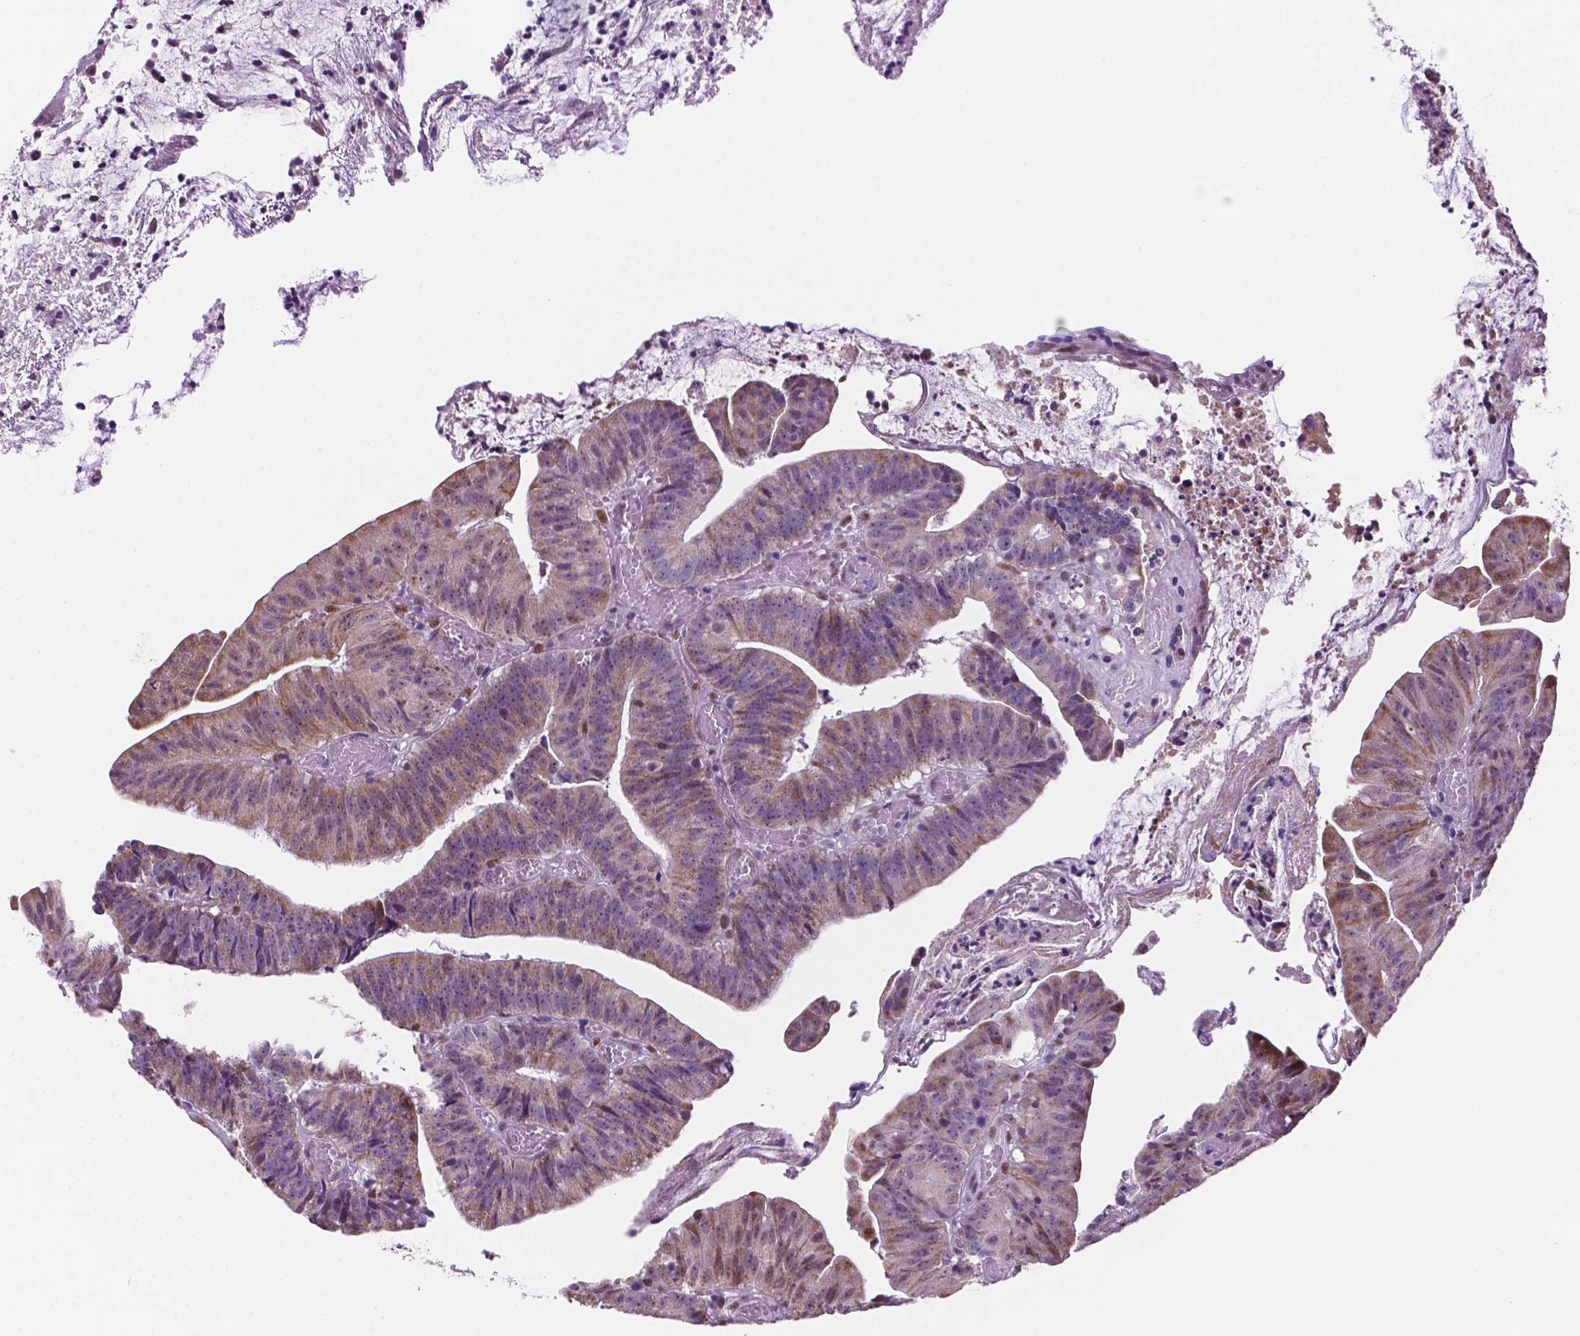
{"staining": {"intensity": "moderate", "quantity": "<25%", "location": "cytoplasmic/membranous,nuclear"}, "tissue": "colorectal cancer", "cell_type": "Tumor cells", "image_type": "cancer", "snomed": [{"axis": "morphology", "description": "Adenocarcinoma, NOS"}, {"axis": "topography", "description": "Colon"}], "caption": "Immunohistochemistry staining of colorectal cancer (adenocarcinoma), which demonstrates low levels of moderate cytoplasmic/membranous and nuclear positivity in about <25% of tumor cells indicating moderate cytoplasmic/membranous and nuclear protein expression. The staining was performed using DAB (brown) for protein detection and nuclei were counterstained in hematoxylin (blue).", "gene": "C18orf21", "patient": {"sex": "female", "age": 78}}